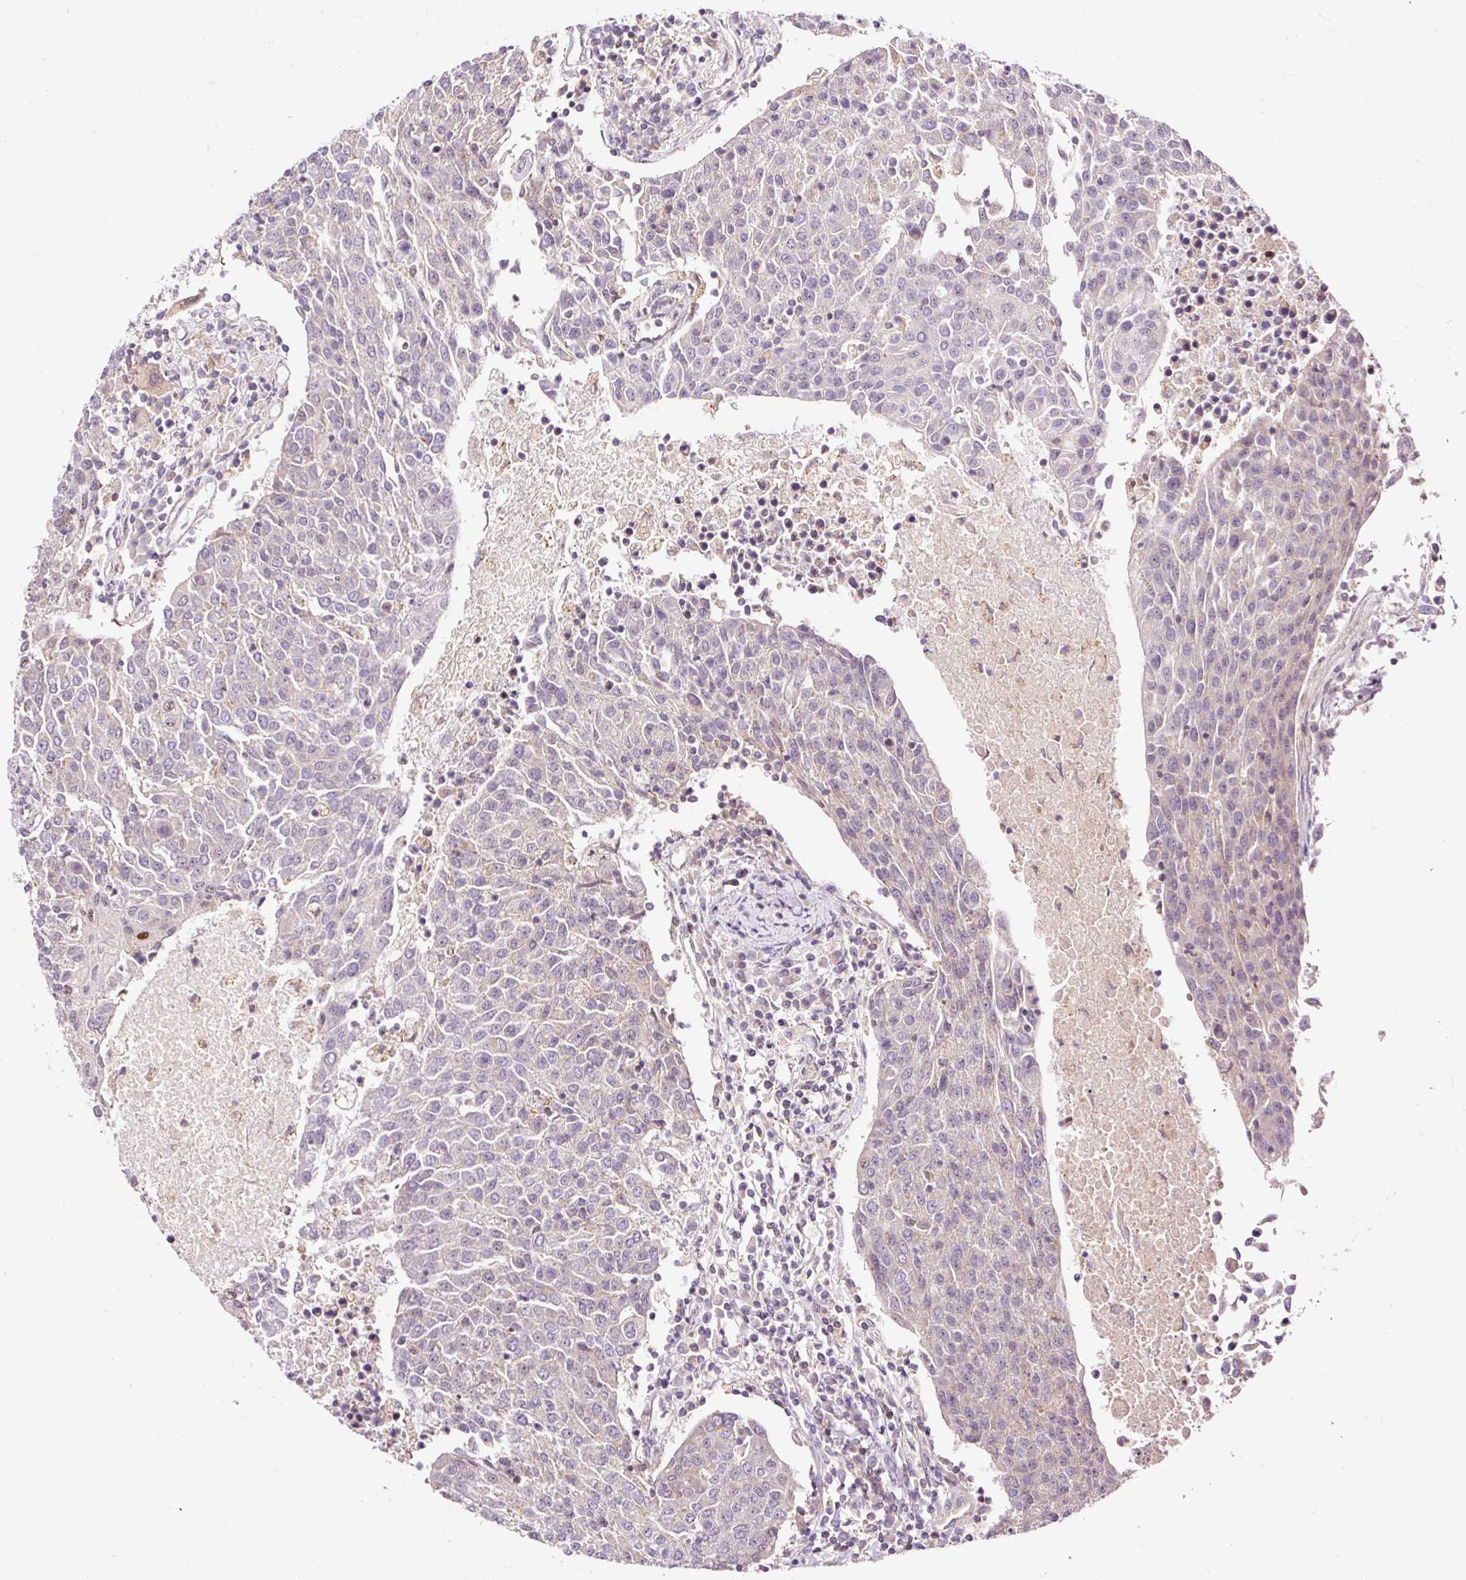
{"staining": {"intensity": "negative", "quantity": "none", "location": "none"}, "tissue": "urothelial cancer", "cell_type": "Tumor cells", "image_type": "cancer", "snomed": [{"axis": "morphology", "description": "Urothelial carcinoma, High grade"}, {"axis": "topography", "description": "Urinary bladder"}], "caption": "This is an immunohistochemistry histopathology image of human high-grade urothelial carcinoma. There is no staining in tumor cells.", "gene": "BOLA3", "patient": {"sex": "female", "age": 85}}